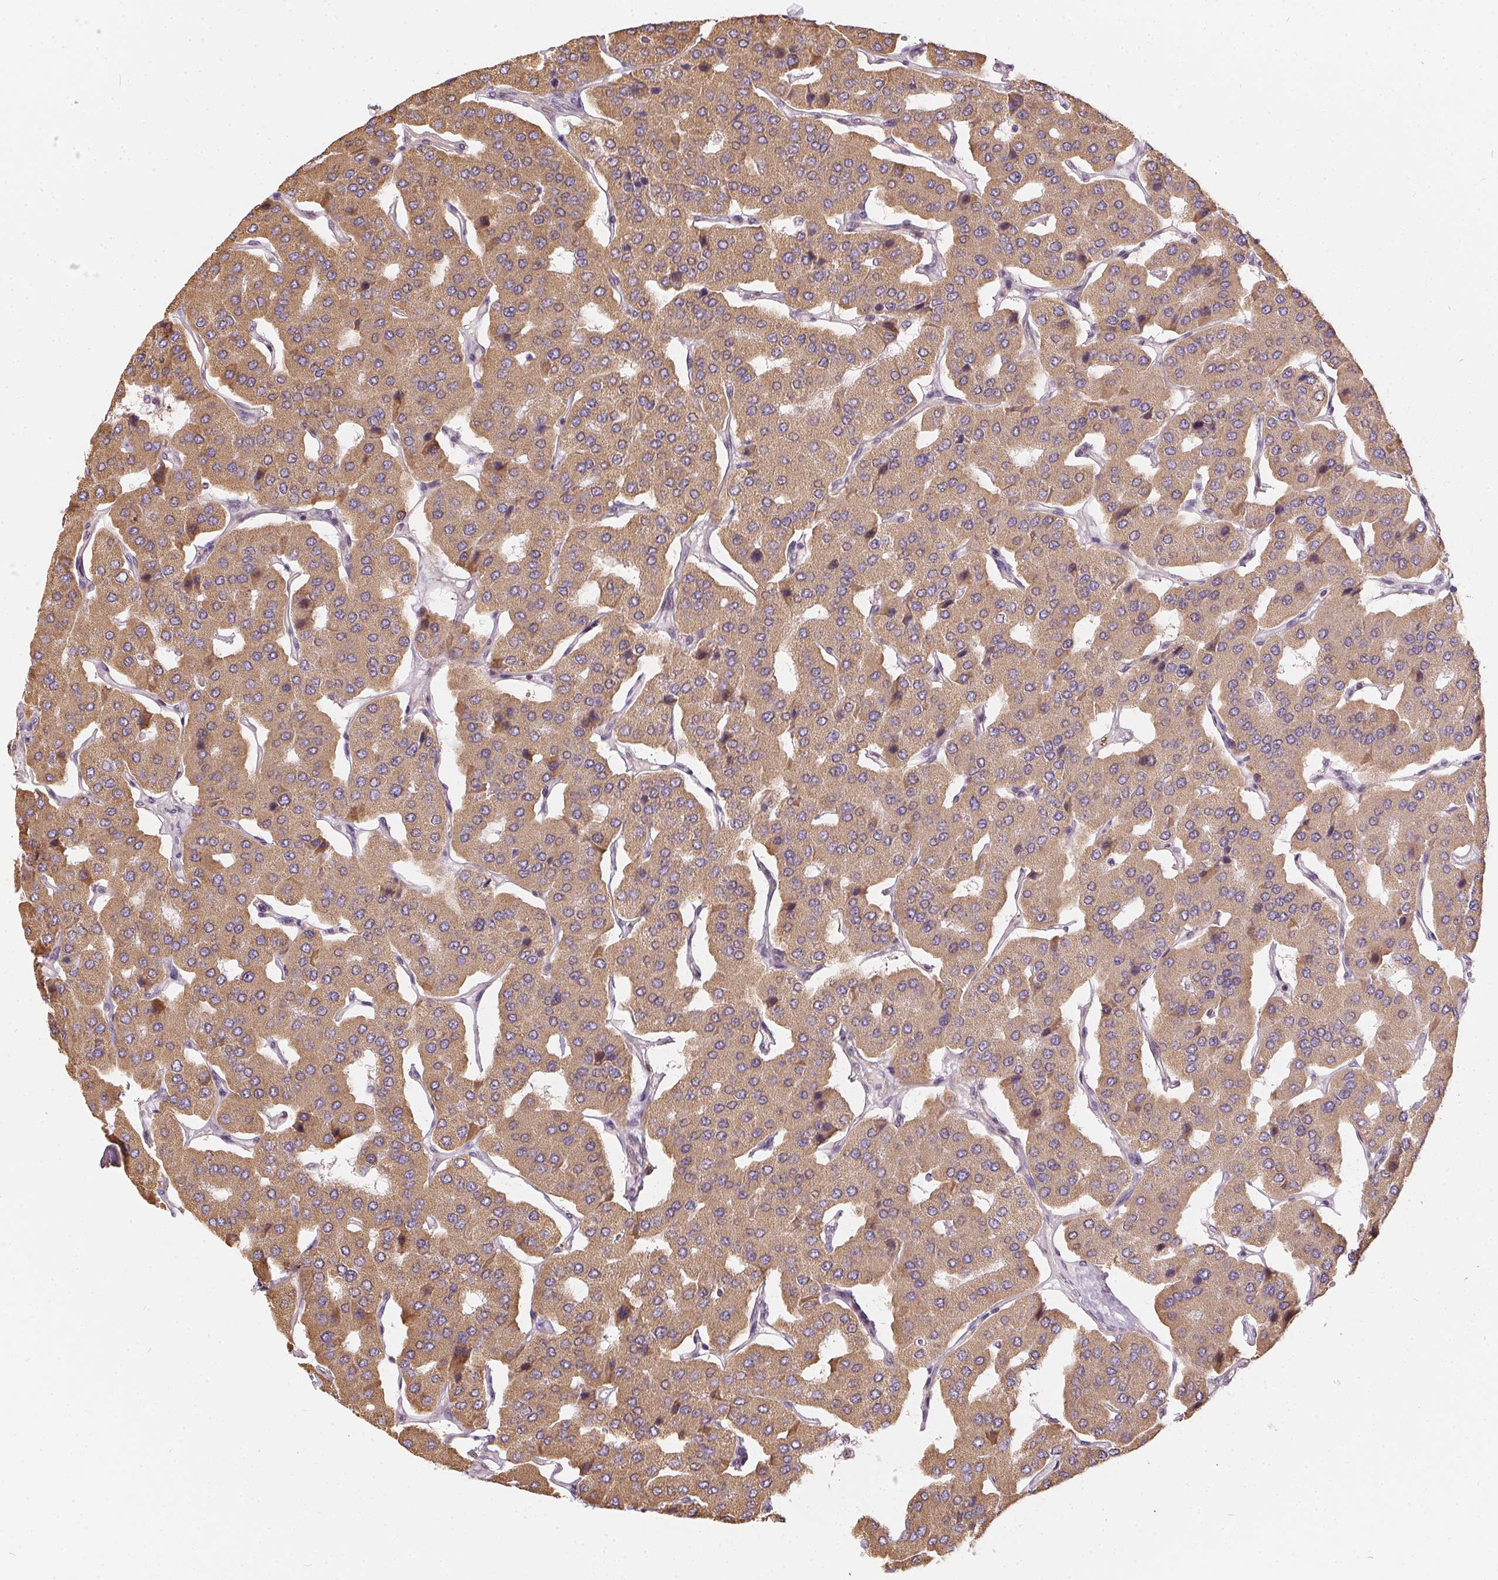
{"staining": {"intensity": "moderate", "quantity": ">75%", "location": "cytoplasmic/membranous"}, "tissue": "parathyroid gland", "cell_type": "Glandular cells", "image_type": "normal", "snomed": [{"axis": "morphology", "description": "Normal tissue, NOS"}, {"axis": "morphology", "description": "Adenoma, NOS"}, {"axis": "topography", "description": "Parathyroid gland"}], "caption": "Immunohistochemical staining of unremarkable parathyroid gland reveals >75% levels of moderate cytoplasmic/membranous protein expression in approximately >75% of glandular cells. (DAB IHC, brown staining for protein, blue staining for nuclei).", "gene": "REV3L", "patient": {"sex": "female", "age": 86}}